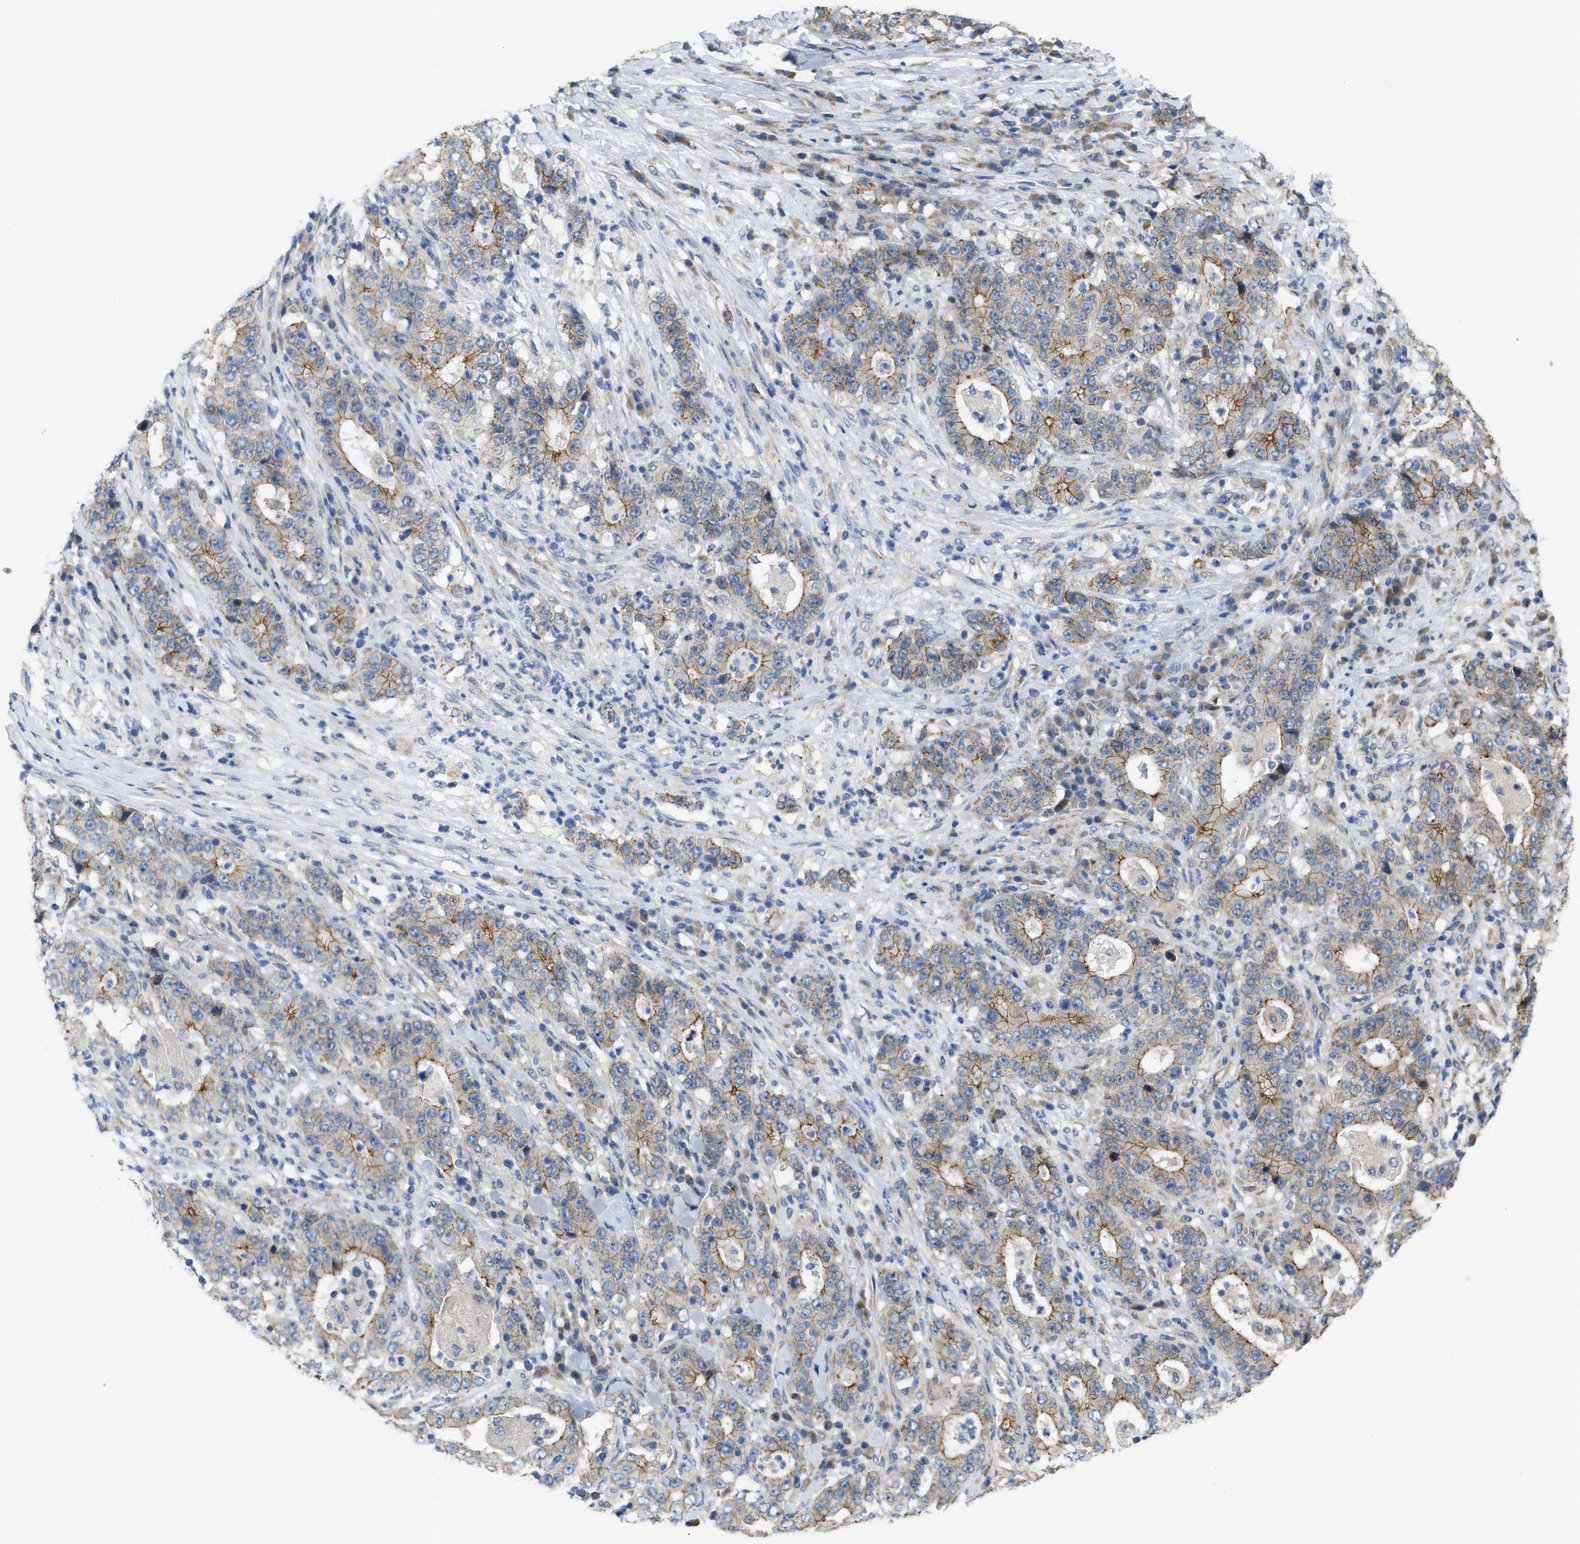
{"staining": {"intensity": "moderate", "quantity": ">75%", "location": "cytoplasmic/membranous"}, "tissue": "stomach cancer", "cell_type": "Tumor cells", "image_type": "cancer", "snomed": [{"axis": "morphology", "description": "Normal tissue, NOS"}, {"axis": "morphology", "description": "Adenocarcinoma, NOS"}, {"axis": "topography", "description": "Stomach, upper"}, {"axis": "topography", "description": "Stomach"}], "caption": "Immunohistochemistry (IHC) (DAB) staining of stomach adenocarcinoma displays moderate cytoplasmic/membranous protein positivity in about >75% of tumor cells.", "gene": "CDPF1", "patient": {"sex": "male", "age": 59}}